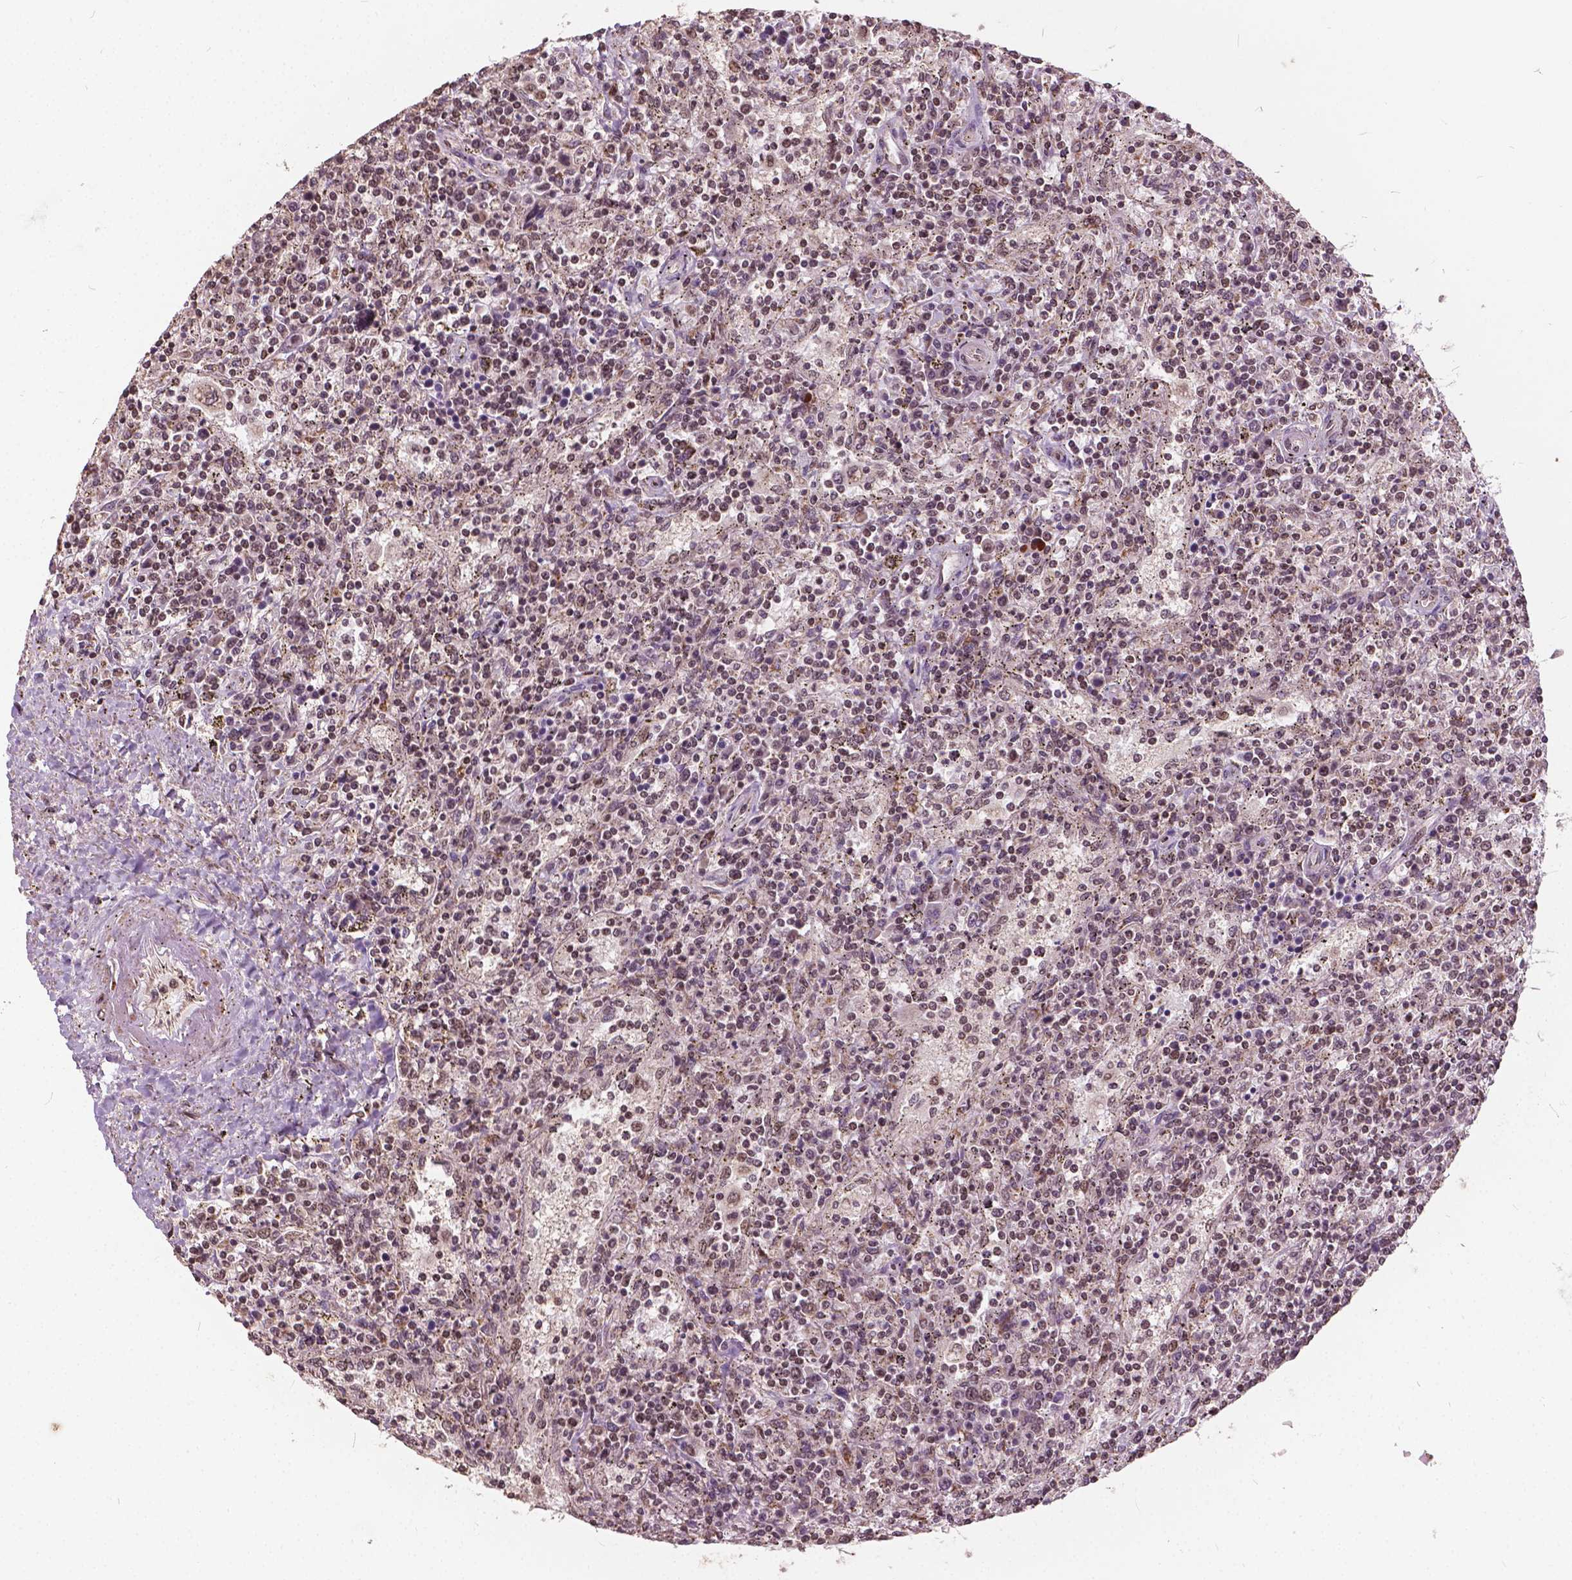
{"staining": {"intensity": "weak", "quantity": ">75%", "location": "nuclear"}, "tissue": "lymphoma", "cell_type": "Tumor cells", "image_type": "cancer", "snomed": [{"axis": "morphology", "description": "Malignant lymphoma, non-Hodgkin's type, Low grade"}, {"axis": "topography", "description": "Spleen"}], "caption": "This is an image of IHC staining of lymphoma, which shows weak expression in the nuclear of tumor cells.", "gene": "GPS2", "patient": {"sex": "male", "age": 62}}